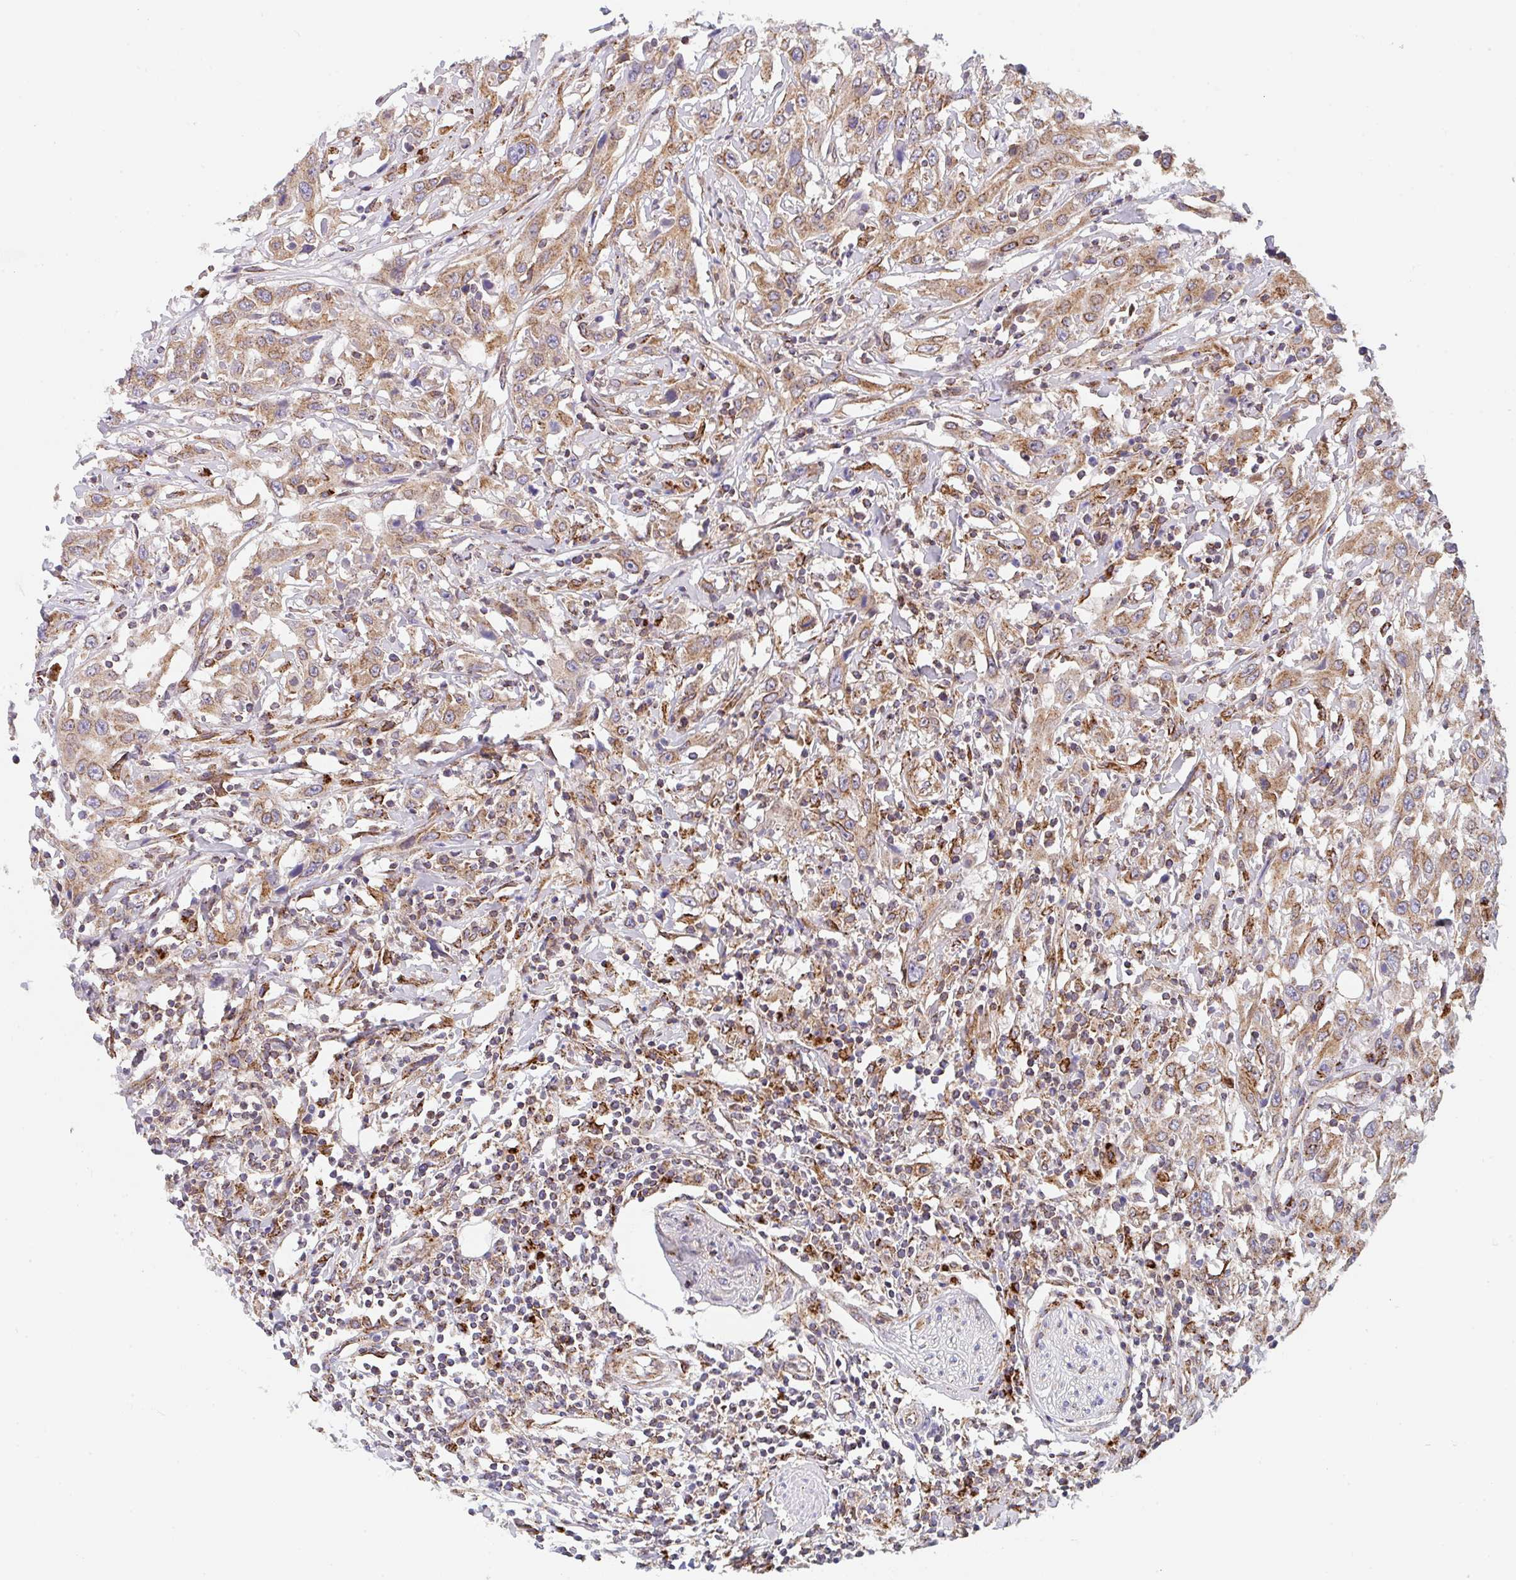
{"staining": {"intensity": "moderate", "quantity": ">75%", "location": "cytoplasmic/membranous"}, "tissue": "urothelial cancer", "cell_type": "Tumor cells", "image_type": "cancer", "snomed": [{"axis": "morphology", "description": "Urothelial carcinoma, High grade"}, {"axis": "topography", "description": "Urinary bladder"}], "caption": "Immunohistochemical staining of urothelial carcinoma (high-grade) exhibits medium levels of moderate cytoplasmic/membranous staining in approximately >75% of tumor cells. The staining is performed using DAB brown chromogen to label protein expression. The nuclei are counter-stained blue using hematoxylin.", "gene": "PROSER3", "patient": {"sex": "male", "age": 61}}